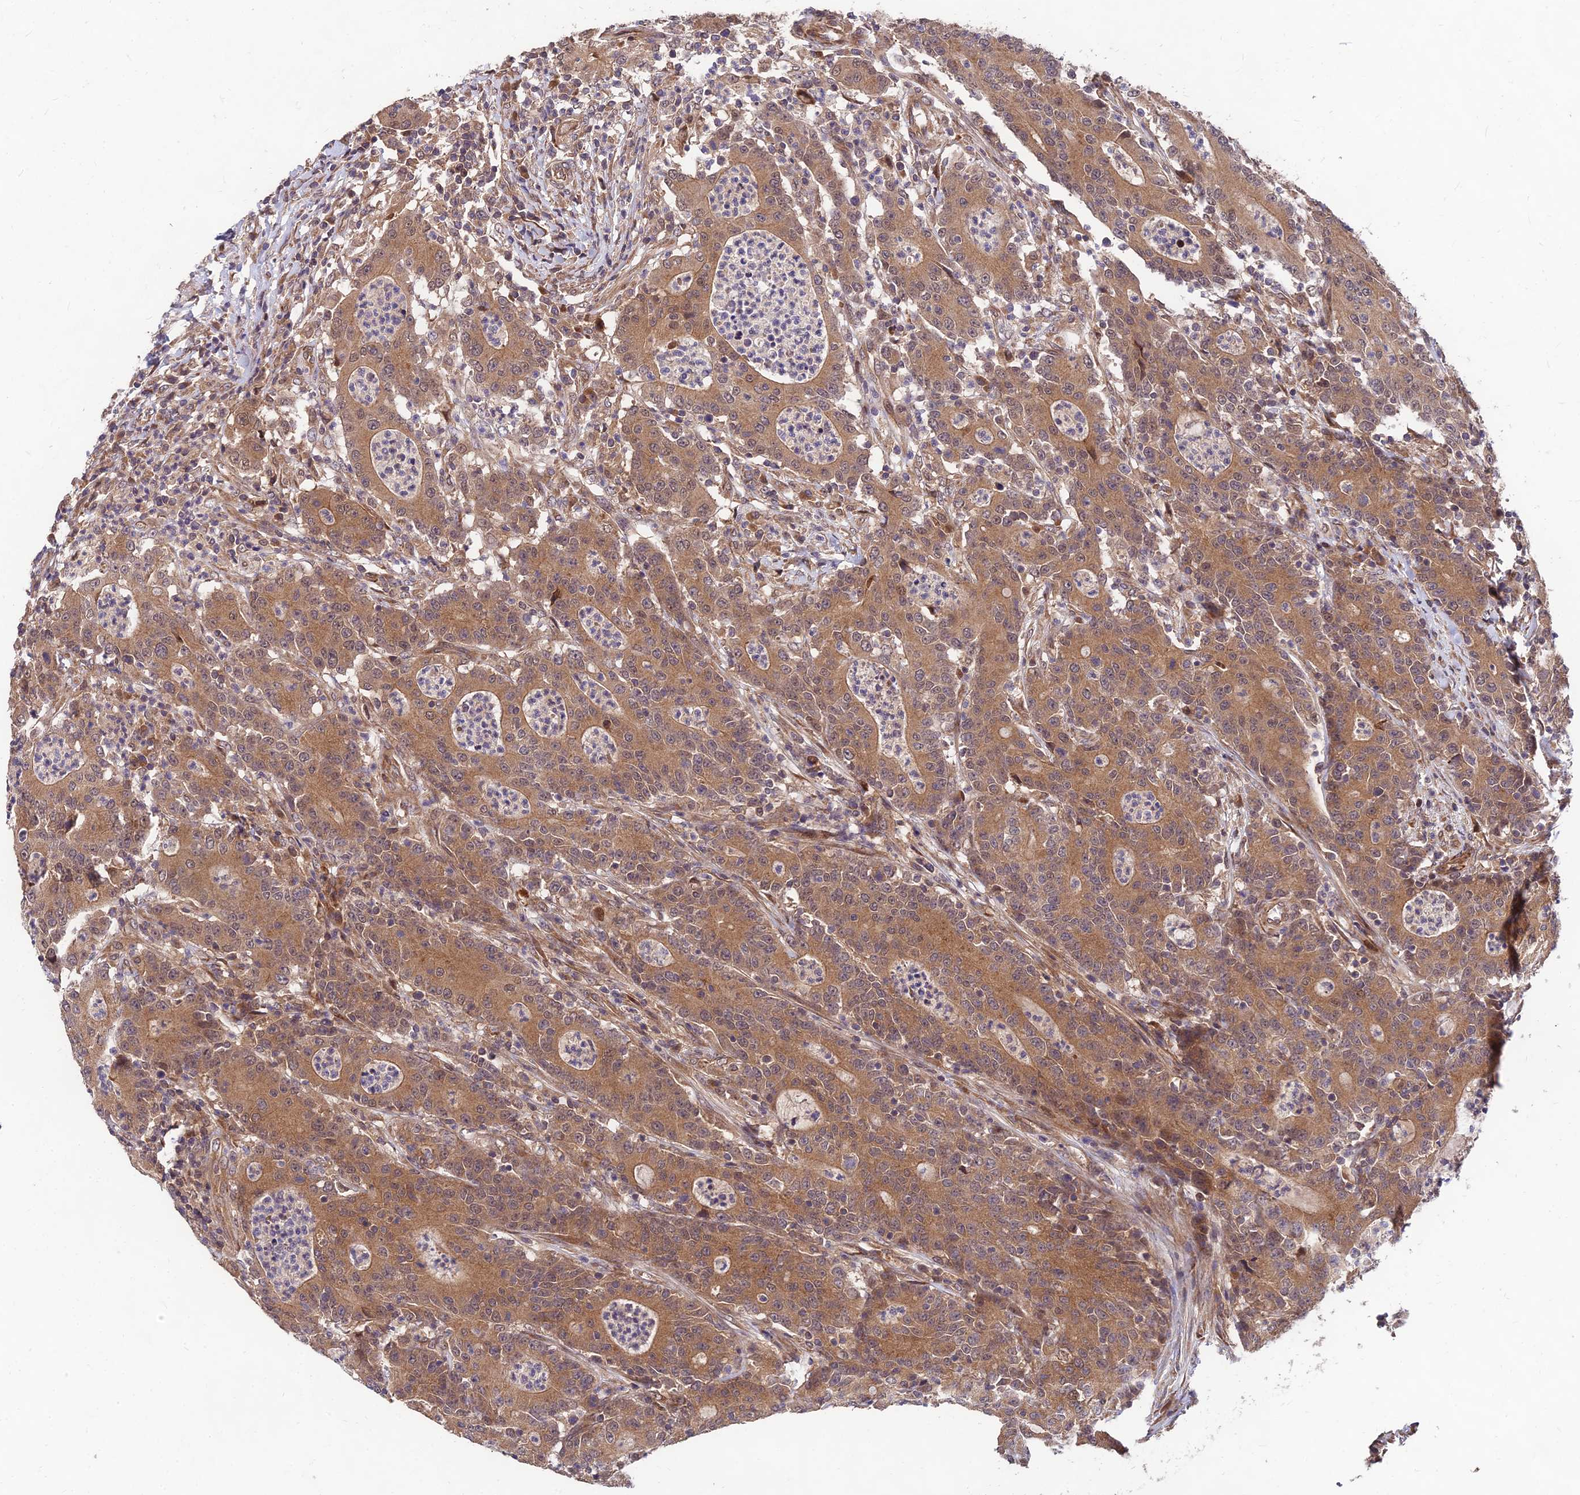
{"staining": {"intensity": "moderate", "quantity": ">75%", "location": "cytoplasmic/membranous,nuclear"}, "tissue": "colorectal cancer", "cell_type": "Tumor cells", "image_type": "cancer", "snomed": [{"axis": "morphology", "description": "Adenocarcinoma, NOS"}, {"axis": "topography", "description": "Colon"}], "caption": "Tumor cells demonstrate medium levels of moderate cytoplasmic/membranous and nuclear positivity in approximately >75% of cells in colorectal adenocarcinoma. (DAB (3,3'-diaminobenzidine) = brown stain, brightfield microscopy at high magnification).", "gene": "MKKS", "patient": {"sex": "male", "age": 83}}